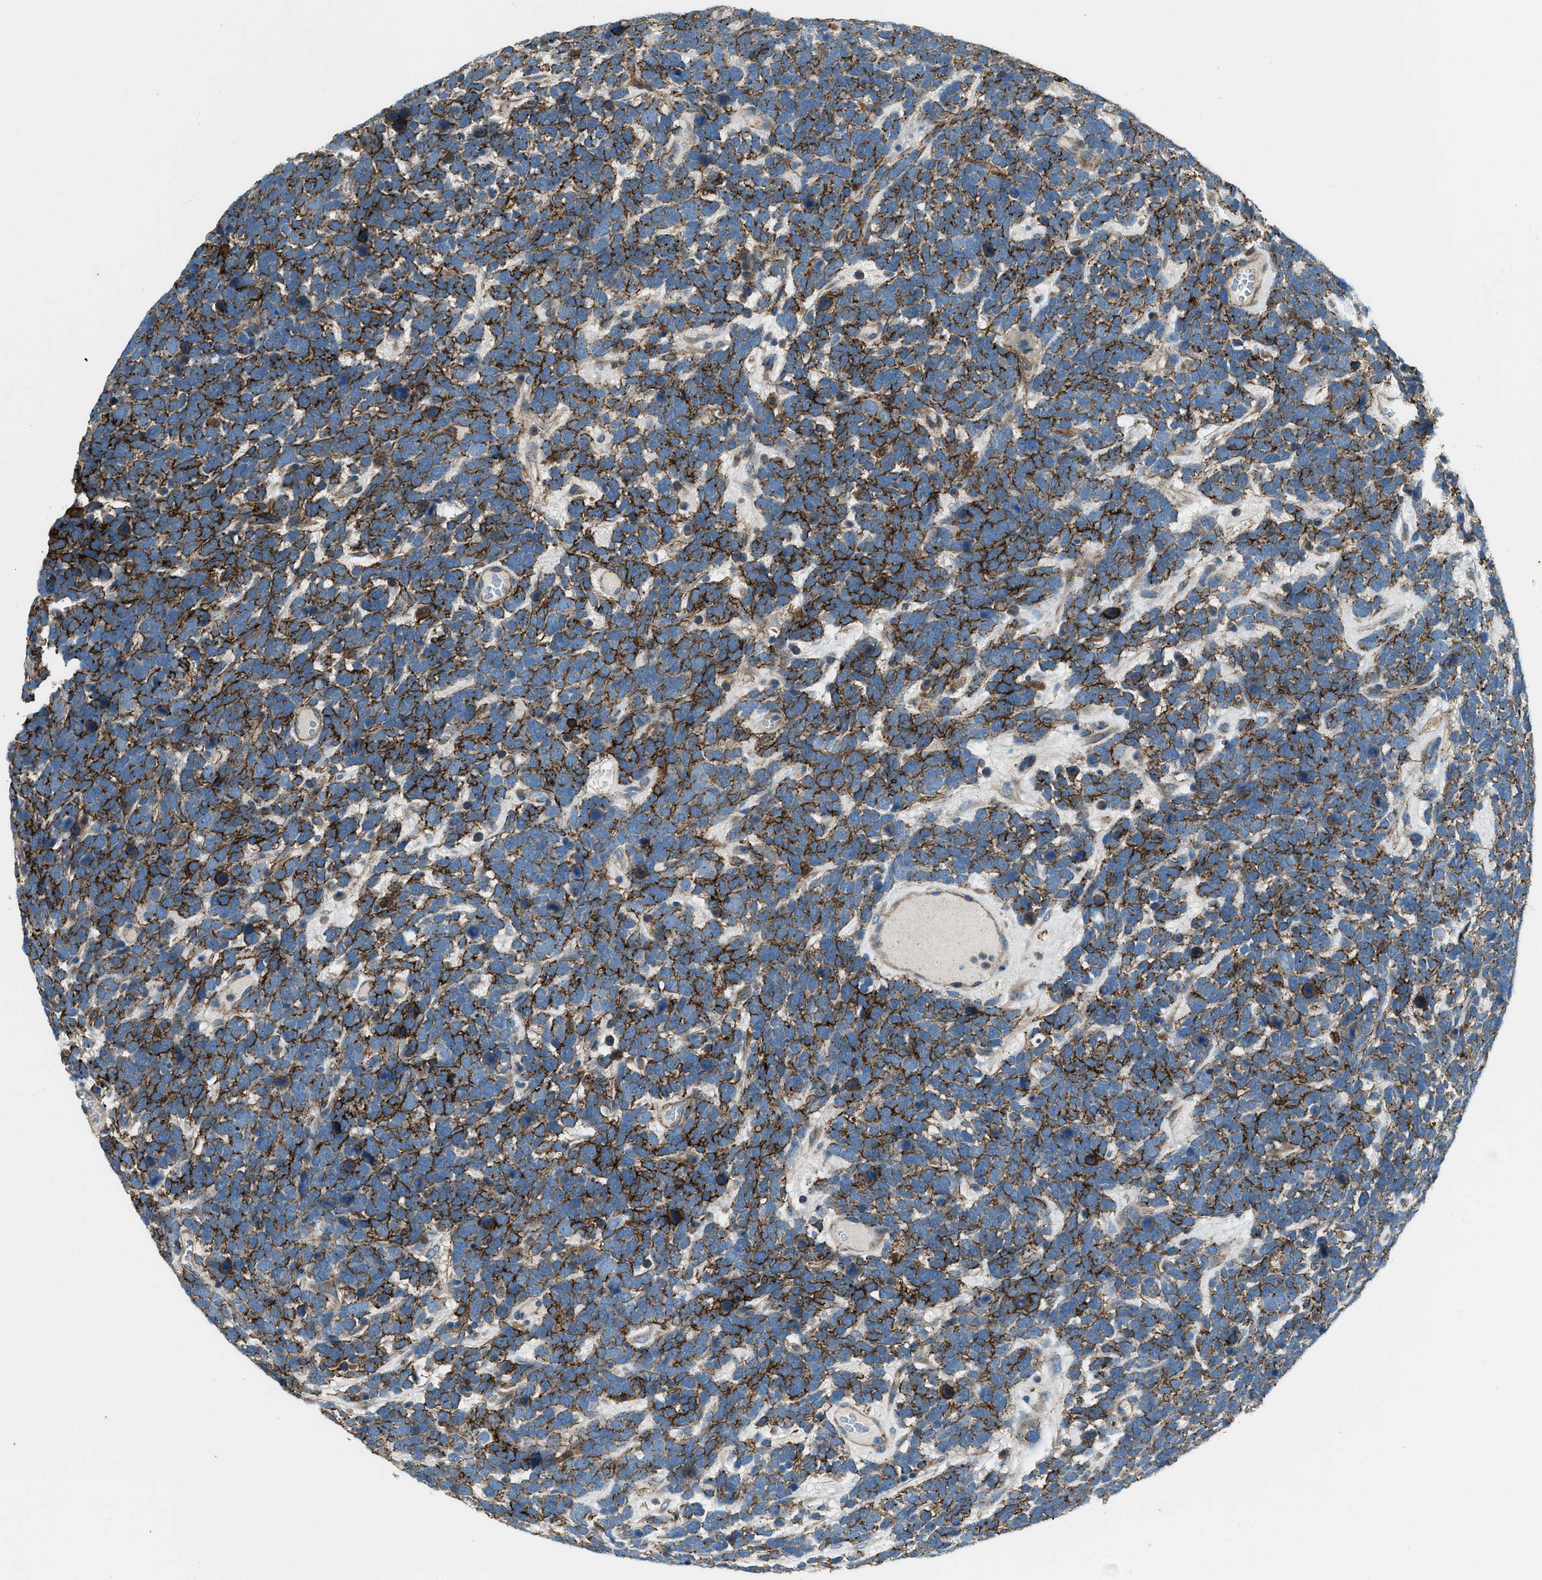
{"staining": {"intensity": "strong", "quantity": ">75%", "location": "cytoplasmic/membranous"}, "tissue": "urothelial cancer", "cell_type": "Tumor cells", "image_type": "cancer", "snomed": [{"axis": "morphology", "description": "Urothelial carcinoma, High grade"}, {"axis": "topography", "description": "Urinary bladder"}], "caption": "Protein expression analysis of human urothelial cancer reveals strong cytoplasmic/membranous positivity in approximately >75% of tumor cells.", "gene": "SVIL", "patient": {"sex": "female", "age": 82}}